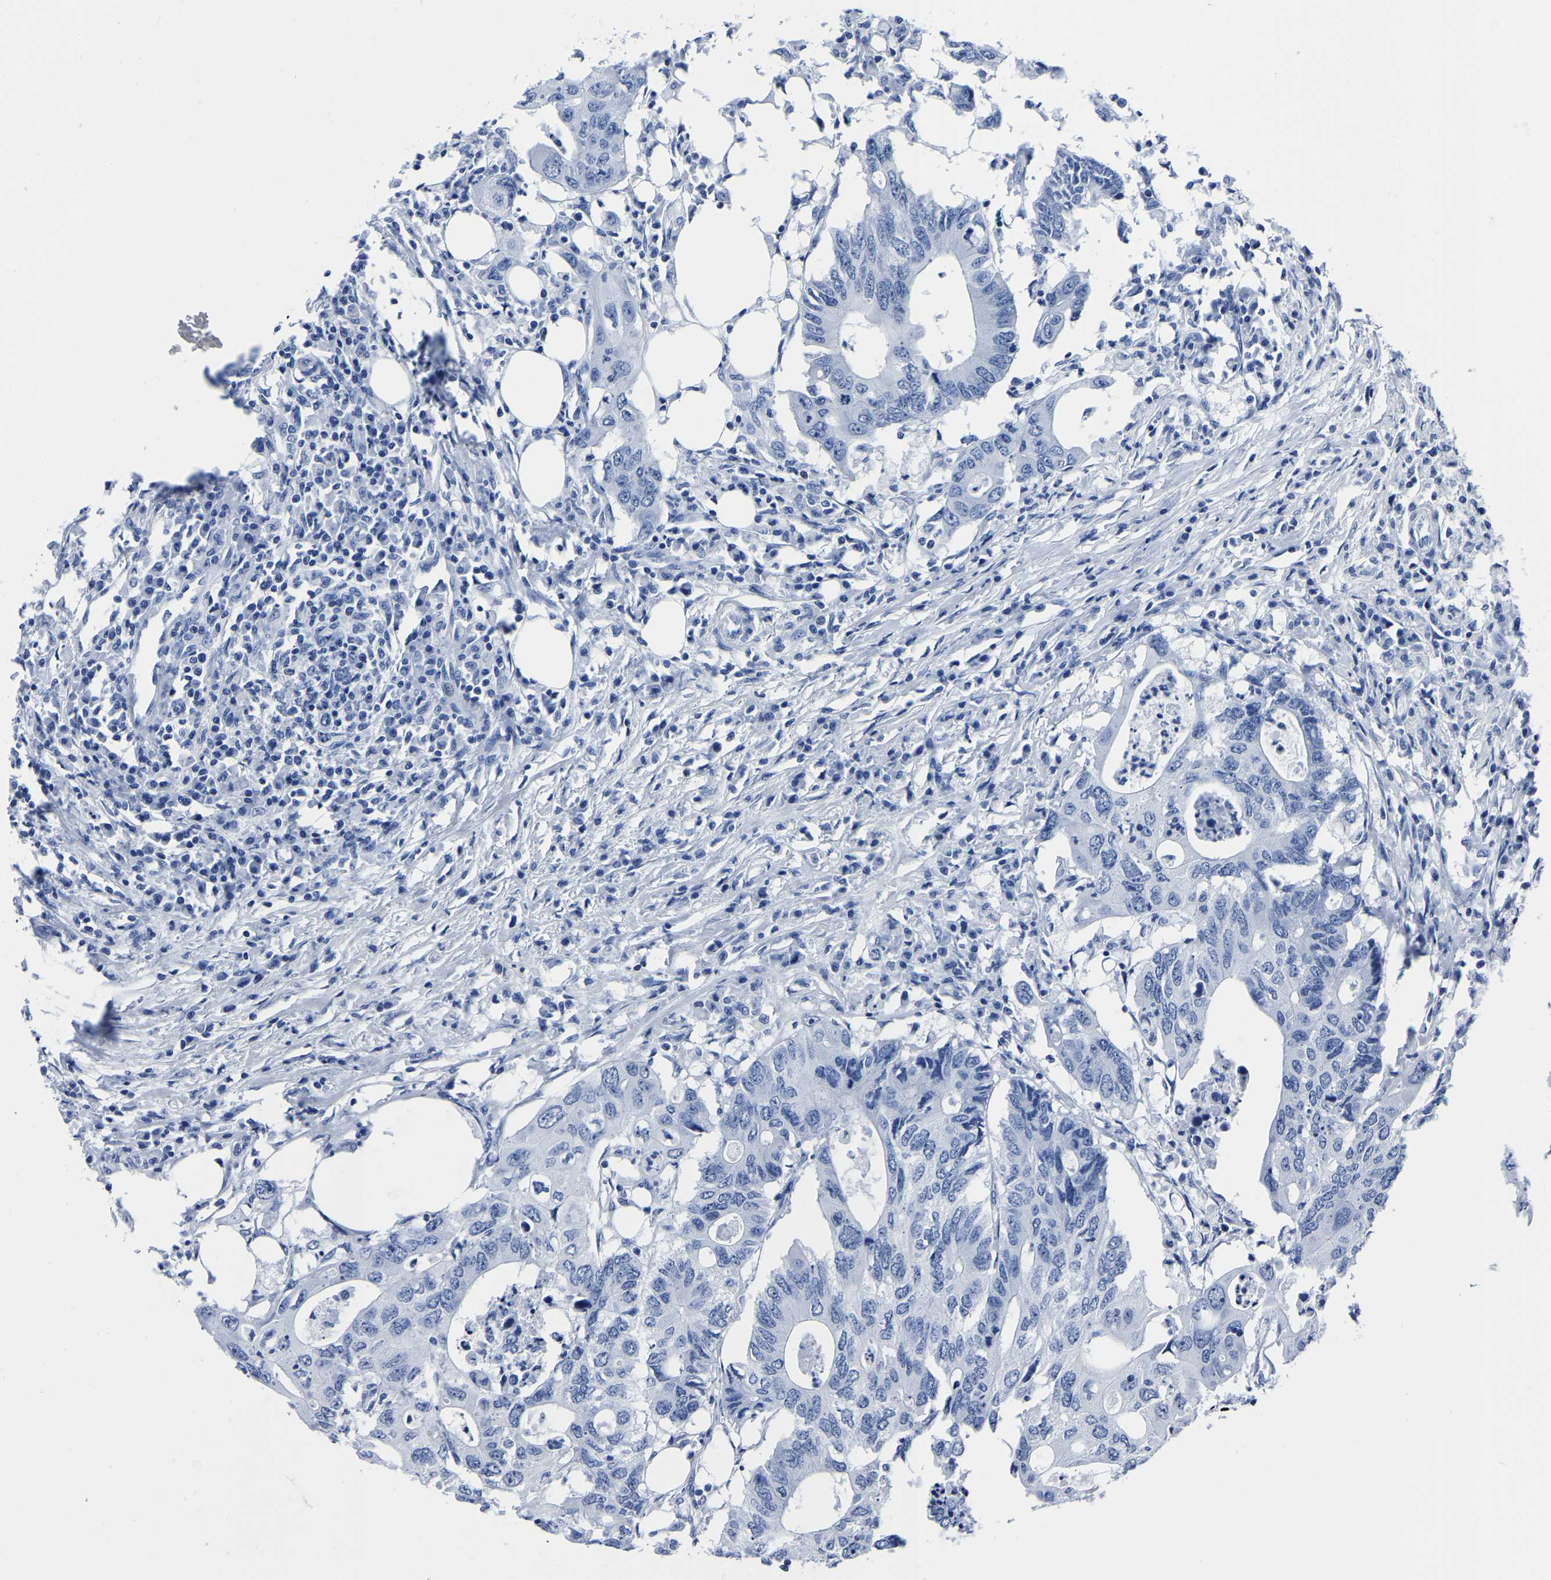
{"staining": {"intensity": "negative", "quantity": "none", "location": "none"}, "tissue": "colorectal cancer", "cell_type": "Tumor cells", "image_type": "cancer", "snomed": [{"axis": "morphology", "description": "Adenocarcinoma, NOS"}, {"axis": "topography", "description": "Colon"}], "caption": "Adenocarcinoma (colorectal) was stained to show a protein in brown. There is no significant positivity in tumor cells.", "gene": "IMPG2", "patient": {"sex": "male", "age": 71}}